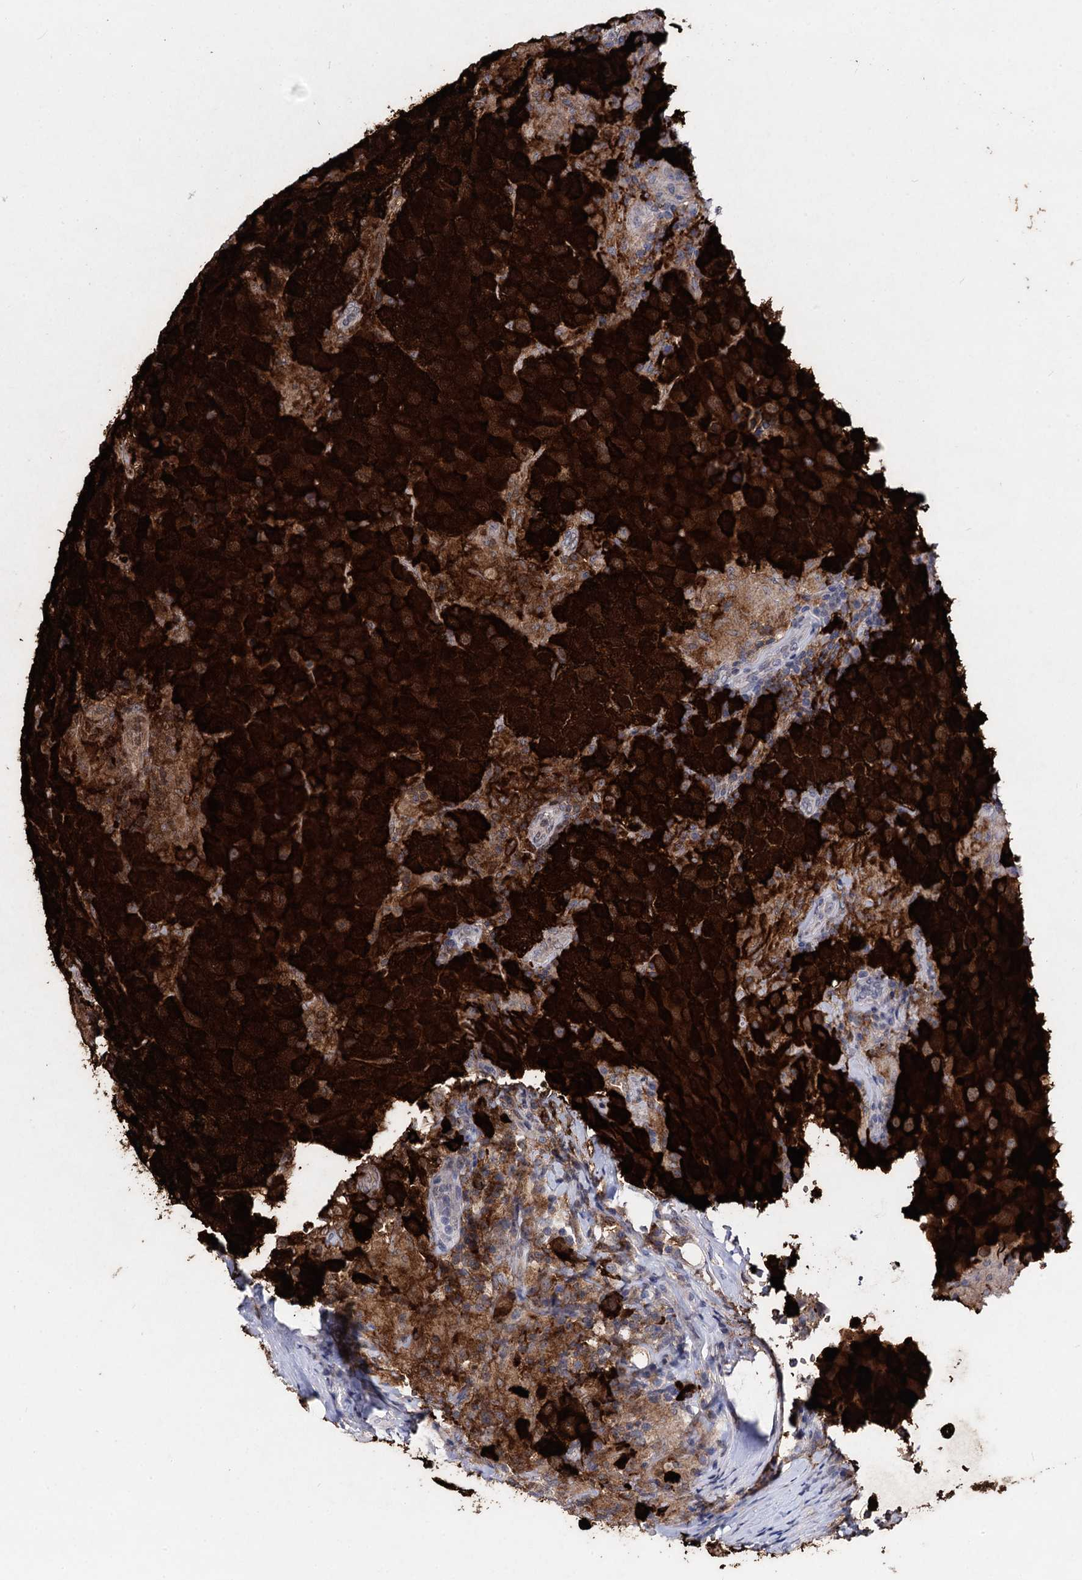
{"staining": {"intensity": "strong", "quantity": ">75%", "location": "cytoplasmic/membranous,nuclear"}, "tissue": "testis cancer", "cell_type": "Tumor cells", "image_type": "cancer", "snomed": [{"axis": "morphology", "description": "Normal tissue, NOS"}, {"axis": "morphology", "description": "Urothelial carcinoma, High grade"}, {"axis": "morphology", "description": "Seminoma, NOS"}, {"axis": "morphology", "description": "Carcinoma, Embryonal, NOS"}, {"axis": "topography", "description": "Urinary bladder"}, {"axis": "topography", "description": "Testis"}], "caption": "IHC (DAB (3,3'-diaminobenzidine)) staining of testis embryonal carcinoma exhibits strong cytoplasmic/membranous and nuclear protein expression in approximately >75% of tumor cells.", "gene": "MAGEA4", "patient": {"sex": "male", "age": 41}}